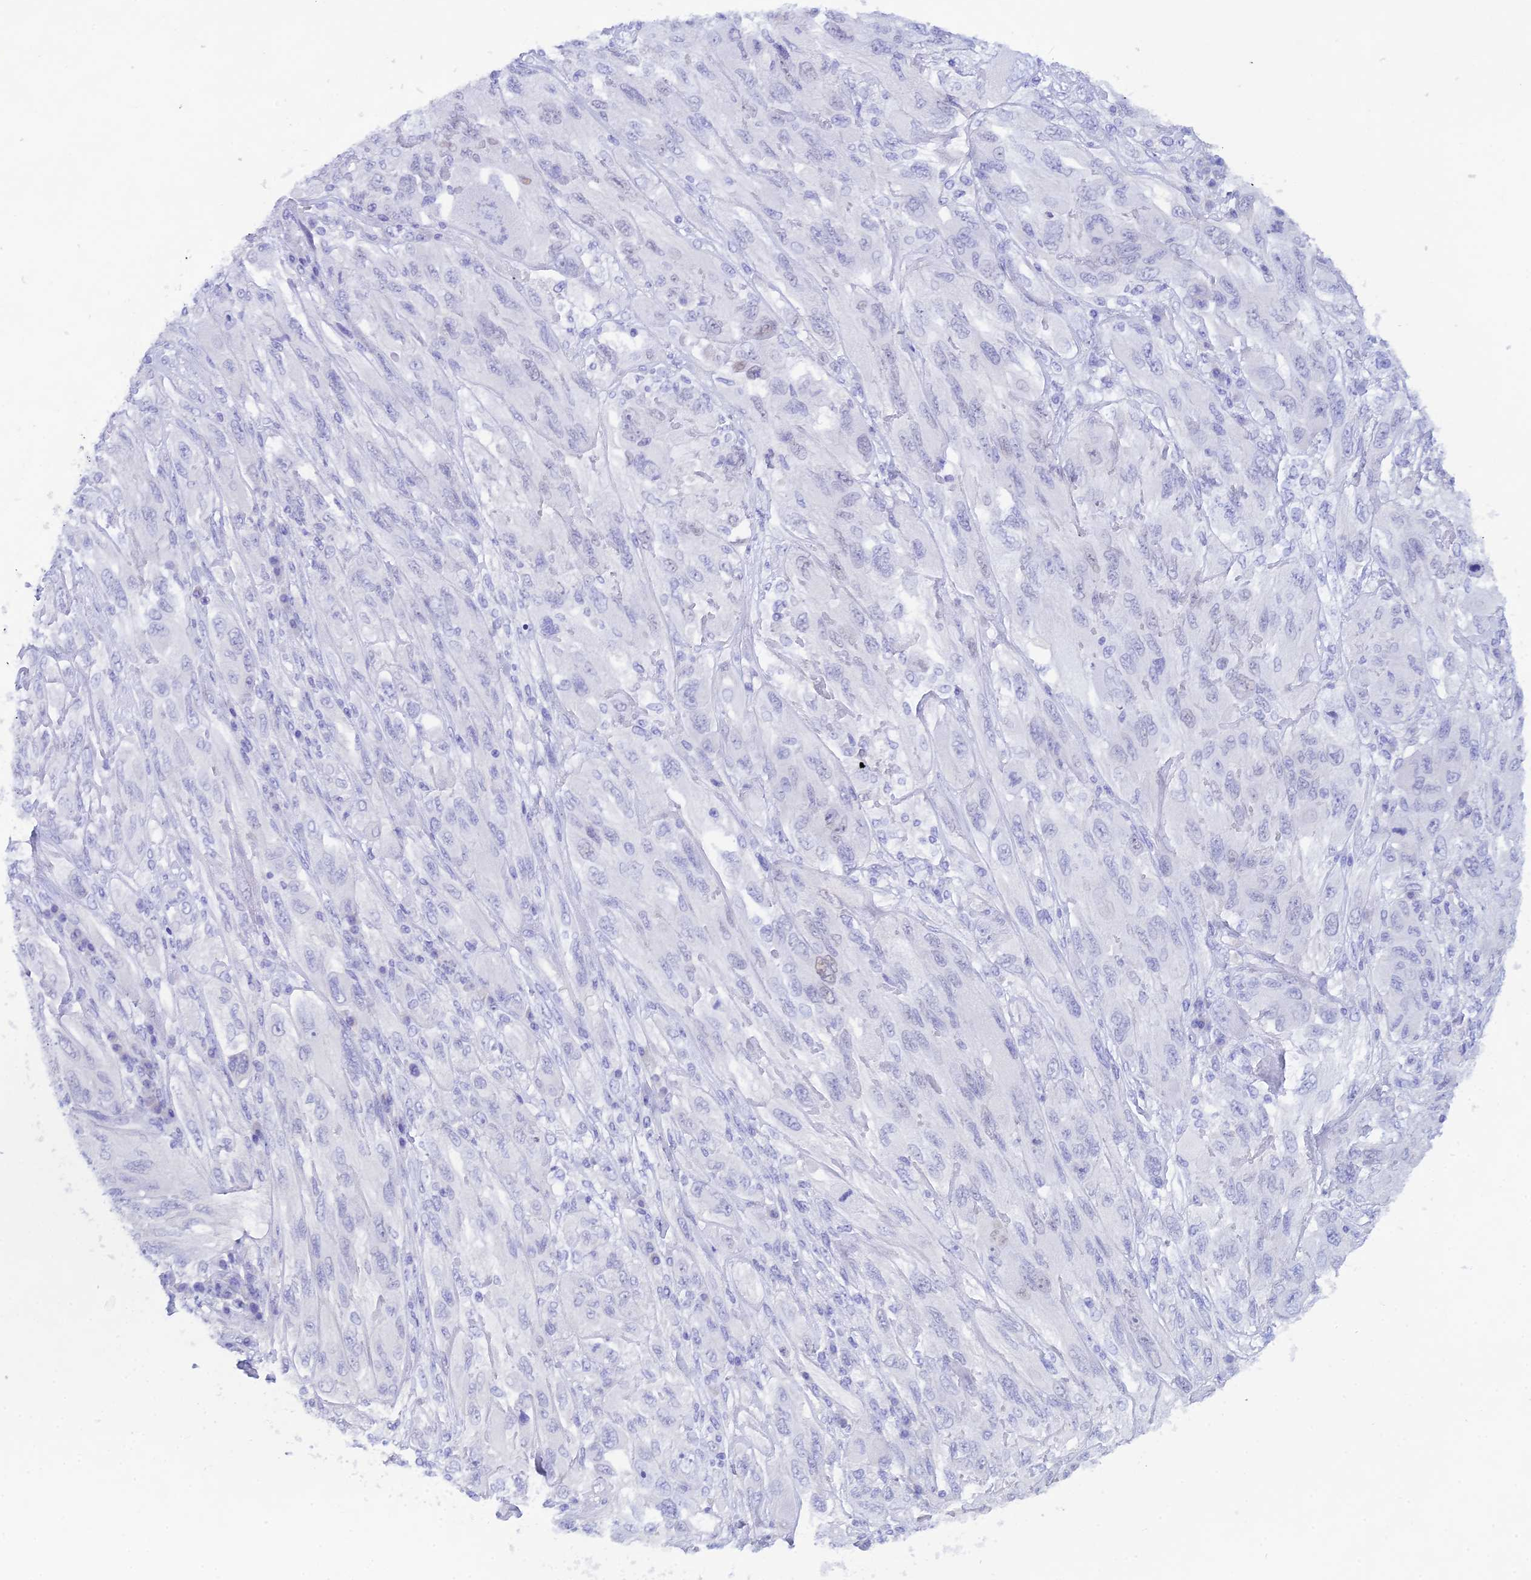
{"staining": {"intensity": "negative", "quantity": "none", "location": "none"}, "tissue": "melanoma", "cell_type": "Tumor cells", "image_type": "cancer", "snomed": [{"axis": "morphology", "description": "Malignant melanoma, NOS"}, {"axis": "topography", "description": "Skin"}], "caption": "The photomicrograph demonstrates no significant staining in tumor cells of melanoma.", "gene": "REG1A", "patient": {"sex": "female", "age": 91}}